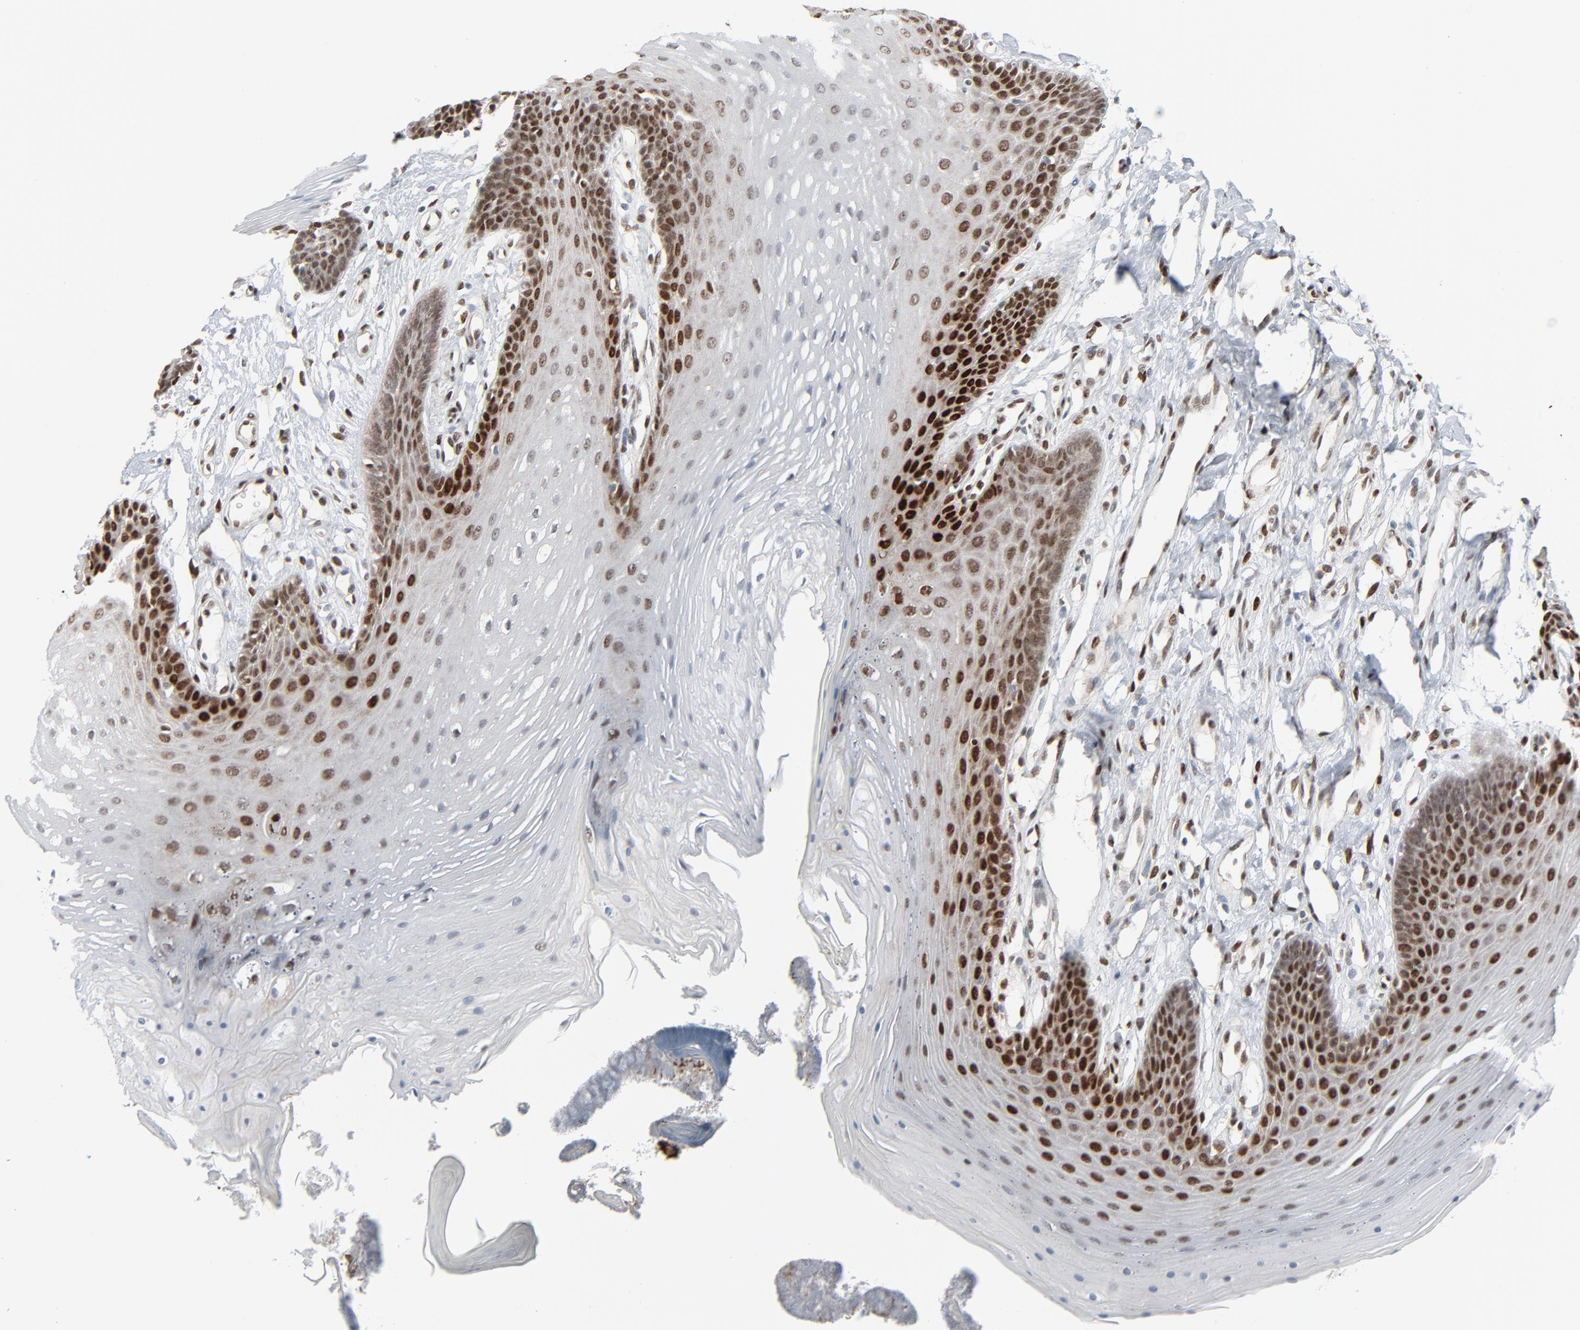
{"staining": {"intensity": "strong", "quantity": ">75%", "location": "nuclear"}, "tissue": "oral mucosa", "cell_type": "Squamous epithelial cells", "image_type": "normal", "snomed": [{"axis": "morphology", "description": "Normal tissue, NOS"}, {"axis": "topography", "description": "Oral tissue"}], "caption": "IHC (DAB (3,3'-diaminobenzidine)) staining of unremarkable human oral mucosa reveals strong nuclear protein staining in approximately >75% of squamous epithelial cells. (IHC, brightfield microscopy, high magnification).", "gene": "CUX1", "patient": {"sex": "male", "age": 62}}